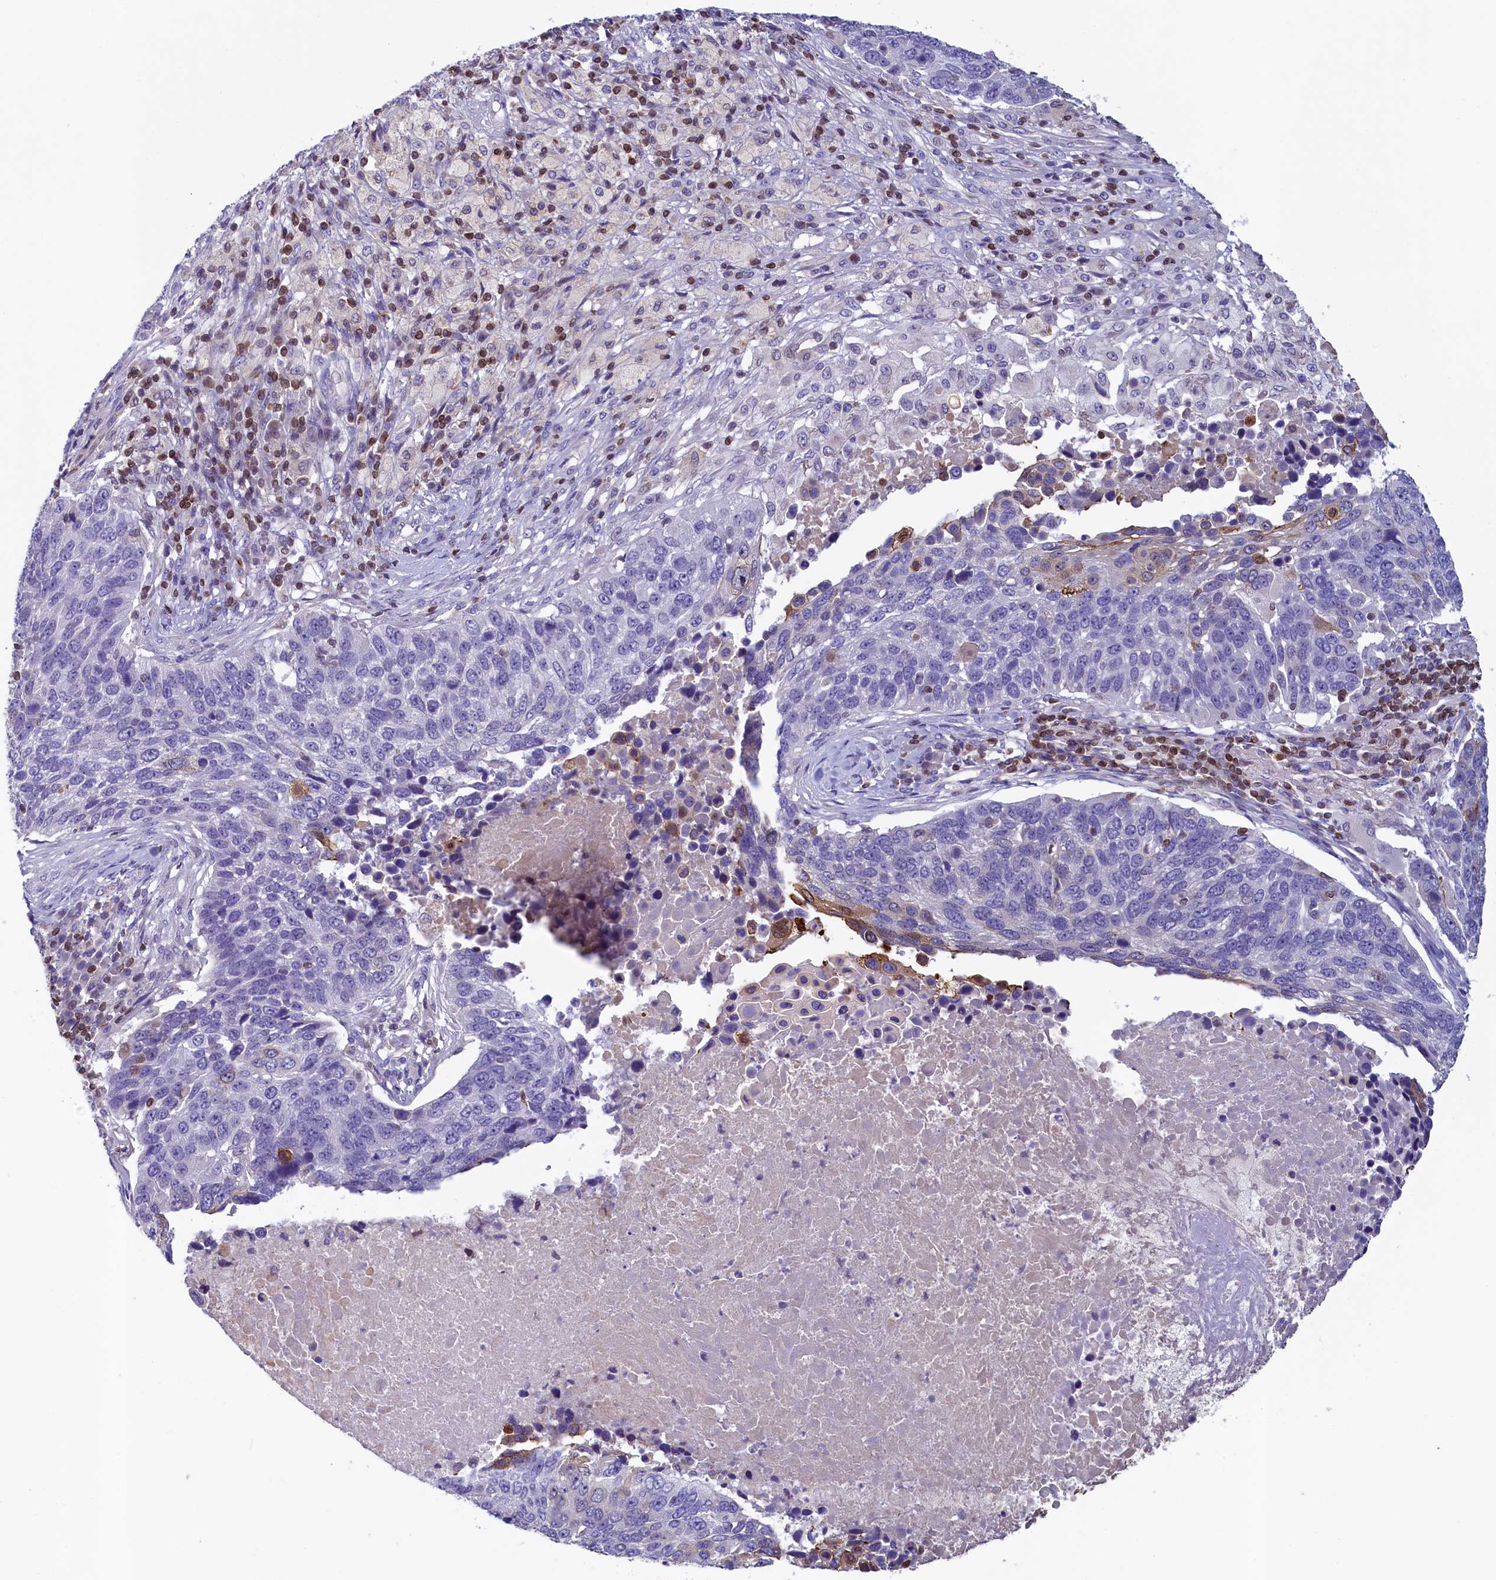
{"staining": {"intensity": "negative", "quantity": "none", "location": "none"}, "tissue": "lung cancer", "cell_type": "Tumor cells", "image_type": "cancer", "snomed": [{"axis": "morphology", "description": "Normal tissue, NOS"}, {"axis": "morphology", "description": "Squamous cell carcinoma, NOS"}, {"axis": "topography", "description": "Lymph node"}, {"axis": "topography", "description": "Lung"}], "caption": "Immunohistochemistry histopathology image of neoplastic tissue: squamous cell carcinoma (lung) stained with DAB reveals no significant protein expression in tumor cells.", "gene": "TRAF3IP3", "patient": {"sex": "male", "age": 66}}